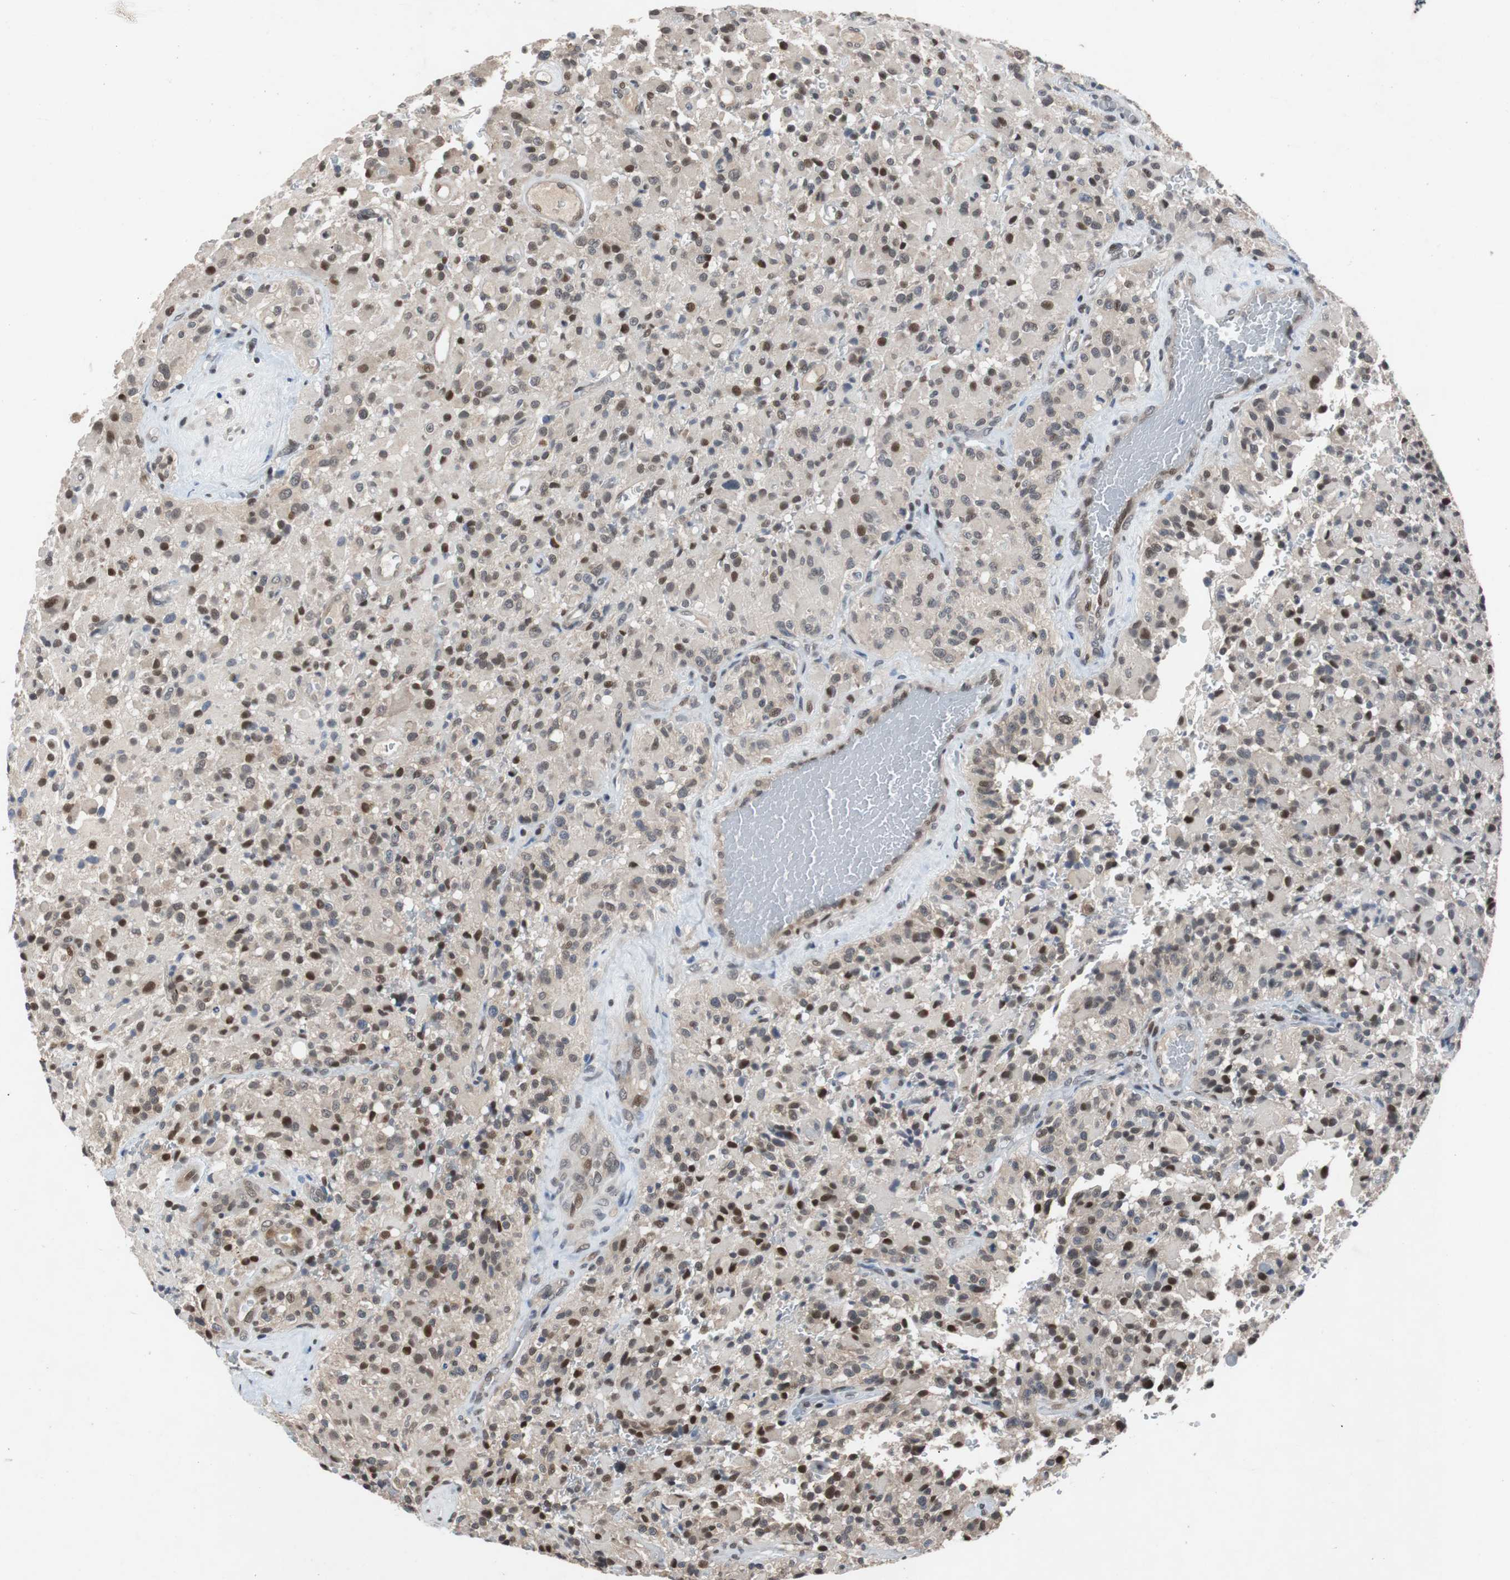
{"staining": {"intensity": "moderate", "quantity": "25%-75%", "location": "nuclear"}, "tissue": "glioma", "cell_type": "Tumor cells", "image_type": "cancer", "snomed": [{"axis": "morphology", "description": "Glioma, malignant, High grade"}, {"axis": "topography", "description": "Brain"}], "caption": "Immunohistochemical staining of human glioma reveals moderate nuclear protein staining in approximately 25%-75% of tumor cells. (DAB (3,3'-diaminobenzidine) IHC with brightfield microscopy, high magnification).", "gene": "TP63", "patient": {"sex": "male", "age": 71}}